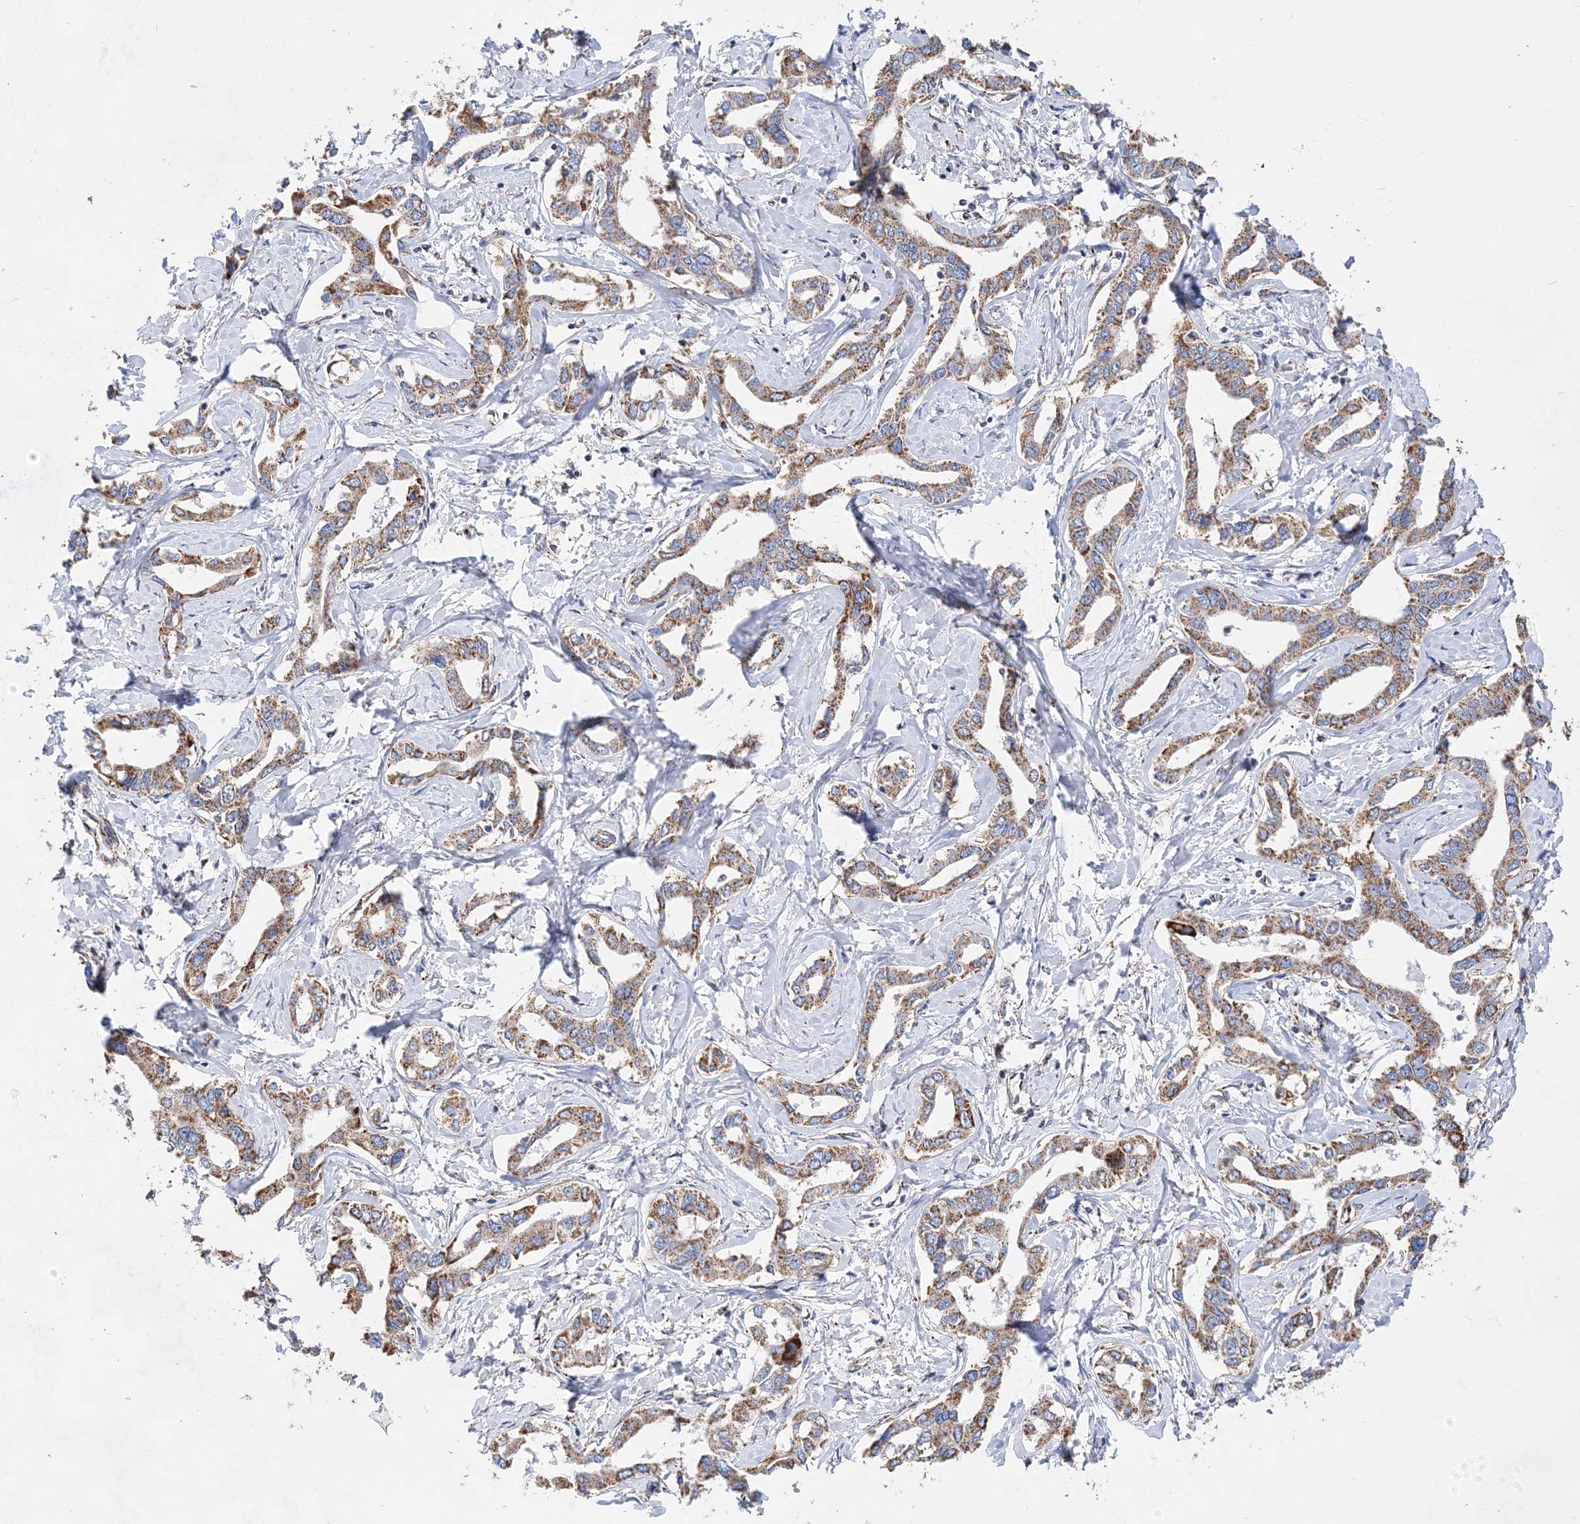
{"staining": {"intensity": "strong", "quantity": ">75%", "location": "cytoplasmic/membranous"}, "tissue": "liver cancer", "cell_type": "Tumor cells", "image_type": "cancer", "snomed": [{"axis": "morphology", "description": "Cholangiocarcinoma"}, {"axis": "topography", "description": "Liver"}], "caption": "IHC staining of liver cholangiocarcinoma, which reveals high levels of strong cytoplasmic/membranous staining in about >75% of tumor cells indicating strong cytoplasmic/membranous protein staining. The staining was performed using DAB (brown) for protein detection and nuclei were counterstained in hematoxylin (blue).", "gene": "ACOT9", "patient": {"sex": "male", "age": 59}}